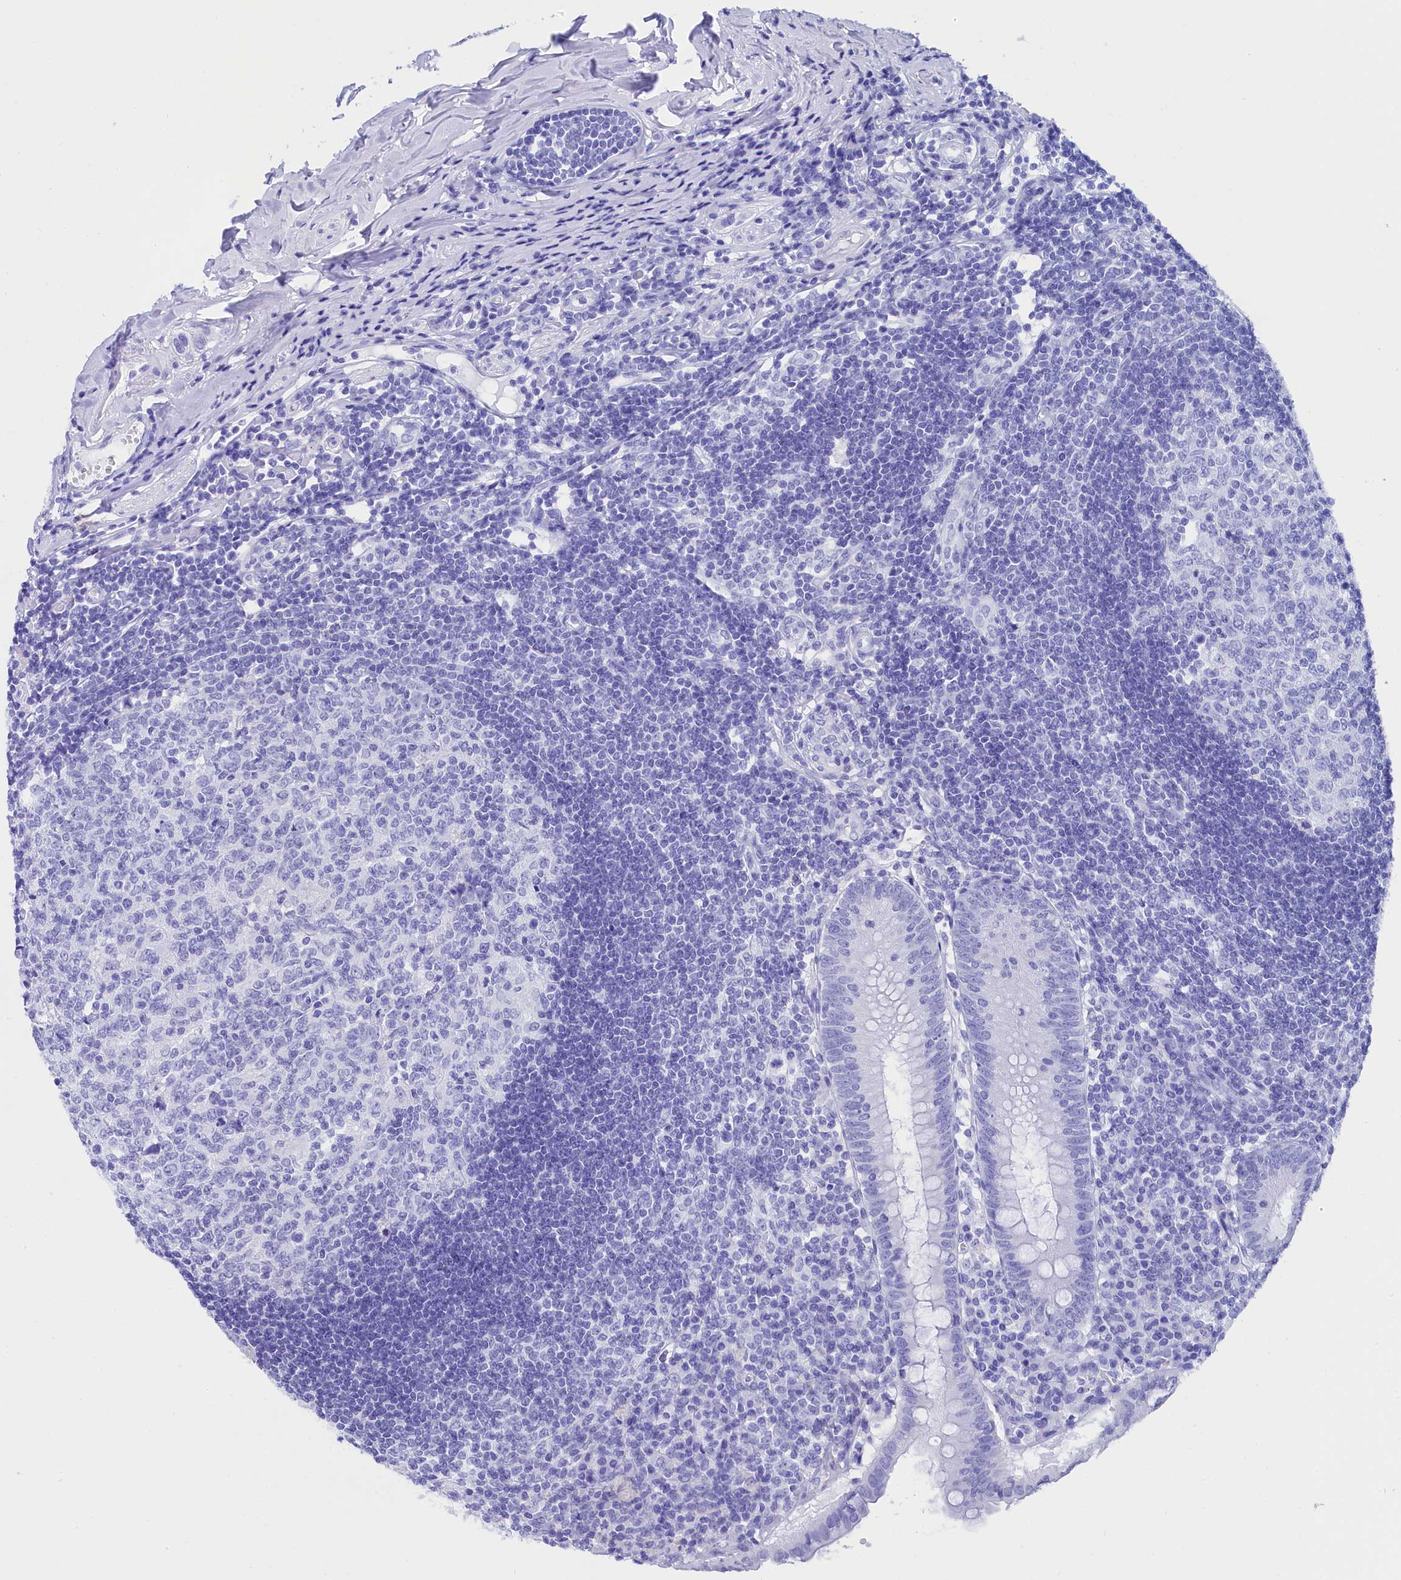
{"staining": {"intensity": "weak", "quantity": "<25%", "location": "cytoplasmic/membranous"}, "tissue": "appendix", "cell_type": "Glandular cells", "image_type": "normal", "snomed": [{"axis": "morphology", "description": "Normal tissue, NOS"}, {"axis": "topography", "description": "Appendix"}], "caption": "Immunohistochemical staining of benign human appendix shows no significant expression in glandular cells.", "gene": "RPUSD3", "patient": {"sex": "female", "age": 54}}